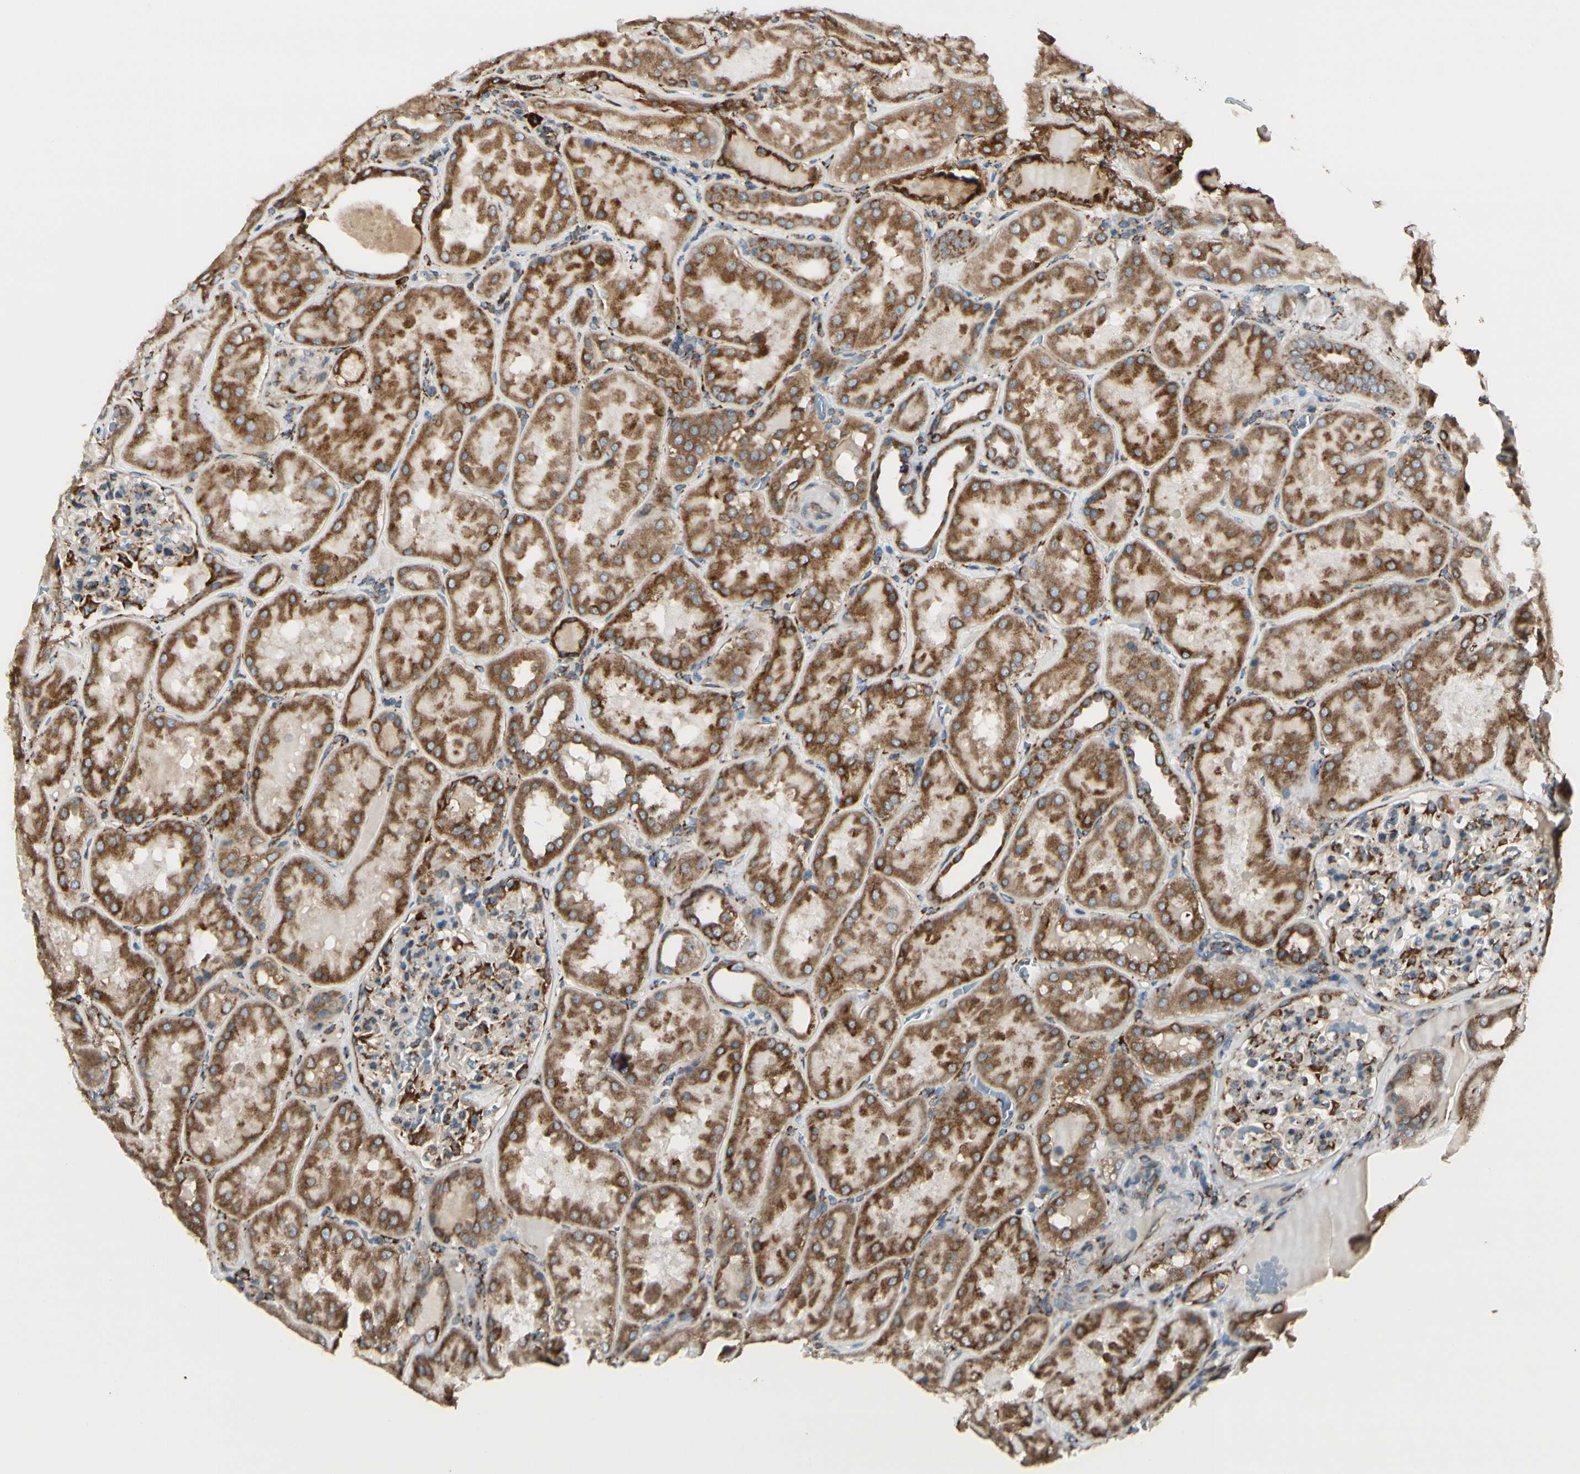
{"staining": {"intensity": "moderate", "quantity": "25%-75%", "location": "cytoplasmic/membranous"}, "tissue": "kidney", "cell_type": "Cells in glomeruli", "image_type": "normal", "snomed": [{"axis": "morphology", "description": "Normal tissue, NOS"}, {"axis": "topography", "description": "Kidney"}], "caption": "A brown stain shows moderate cytoplasmic/membranous expression of a protein in cells in glomeruli of normal human kidney. Using DAB (brown) and hematoxylin (blue) stains, captured at high magnification using brightfield microscopy.", "gene": "RRBP1", "patient": {"sex": "female", "age": 56}}